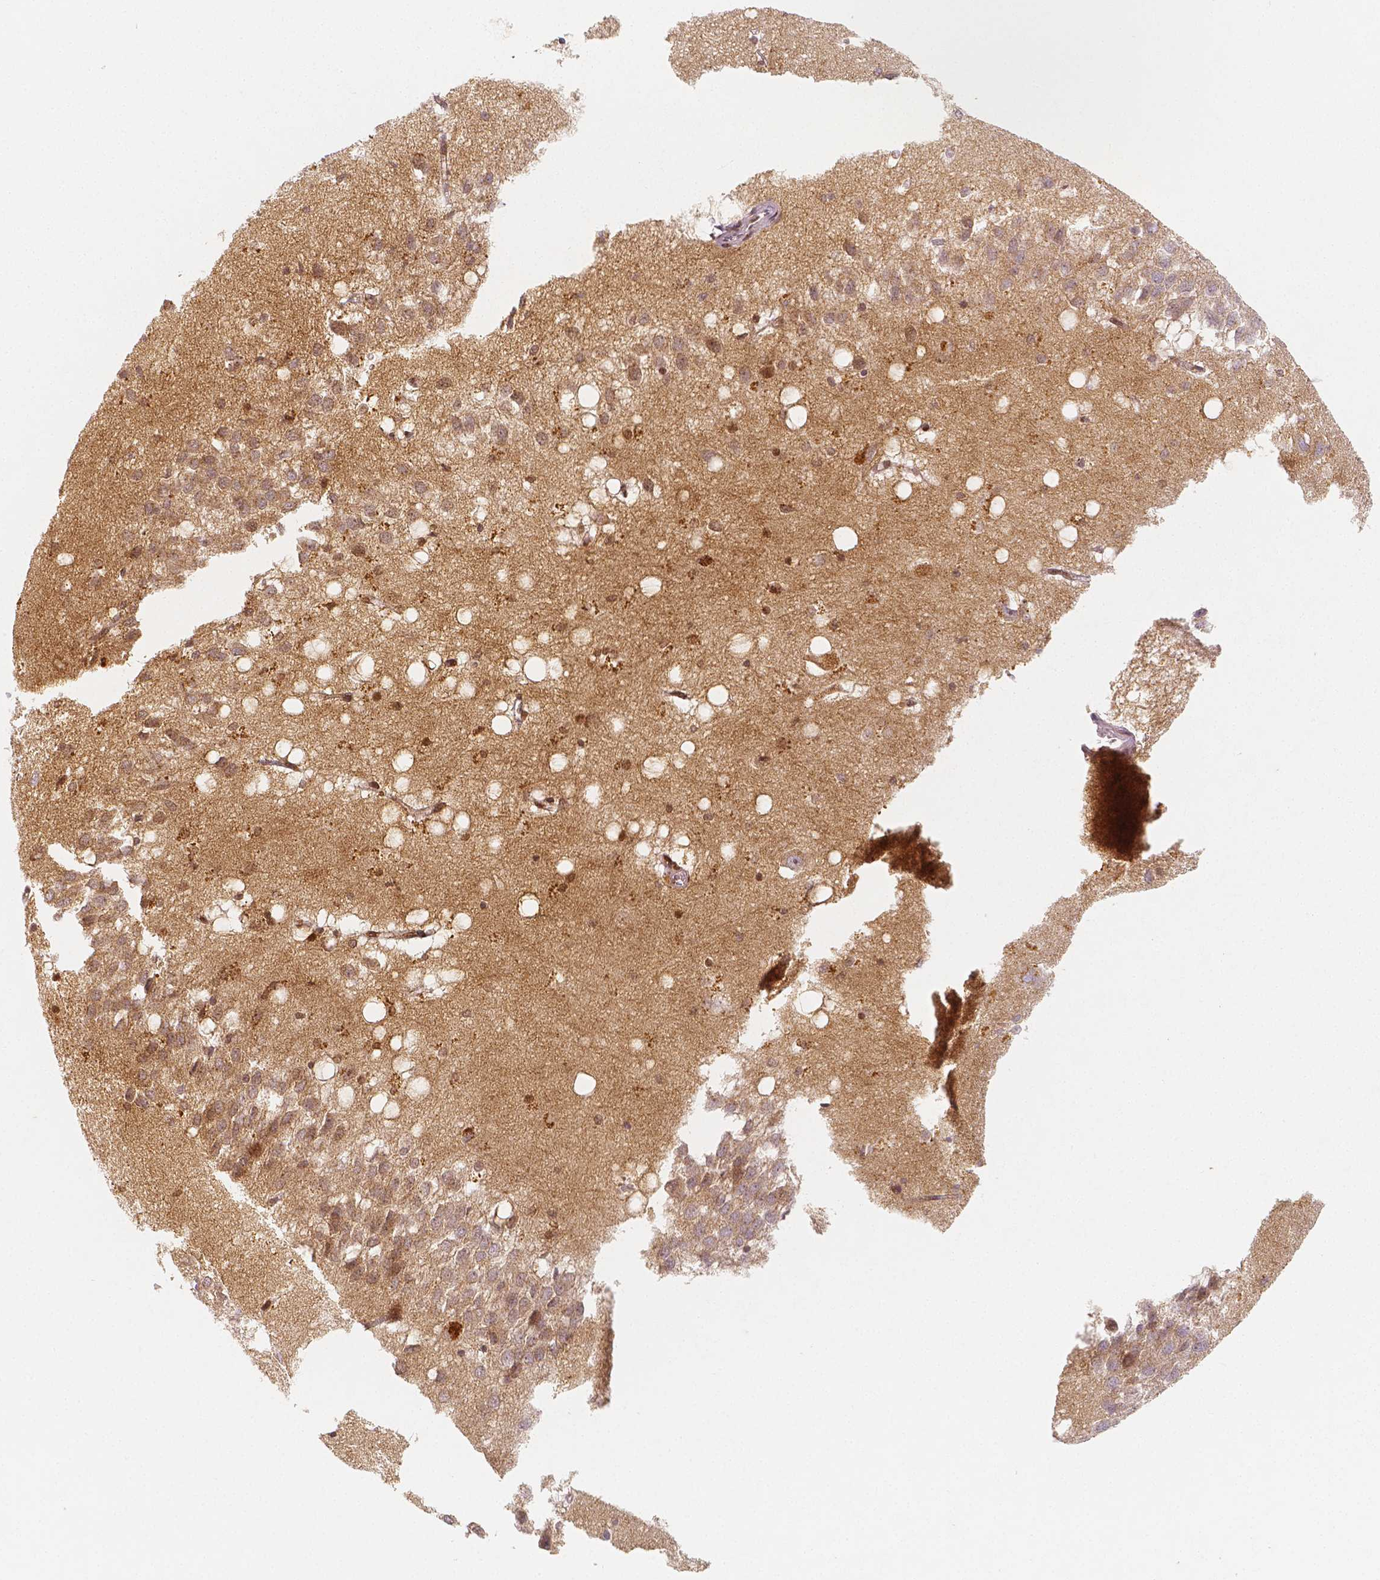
{"staining": {"intensity": "negative", "quantity": "none", "location": "none"}, "tissue": "hippocampus", "cell_type": "Glial cells", "image_type": "normal", "snomed": [{"axis": "morphology", "description": "Normal tissue, NOS"}, {"axis": "topography", "description": "Hippocampus"}], "caption": "High power microscopy micrograph of an immunohistochemistry micrograph of normal hippocampus, revealing no significant staining in glial cells.", "gene": "THY1", "patient": {"sex": "male", "age": 58}}